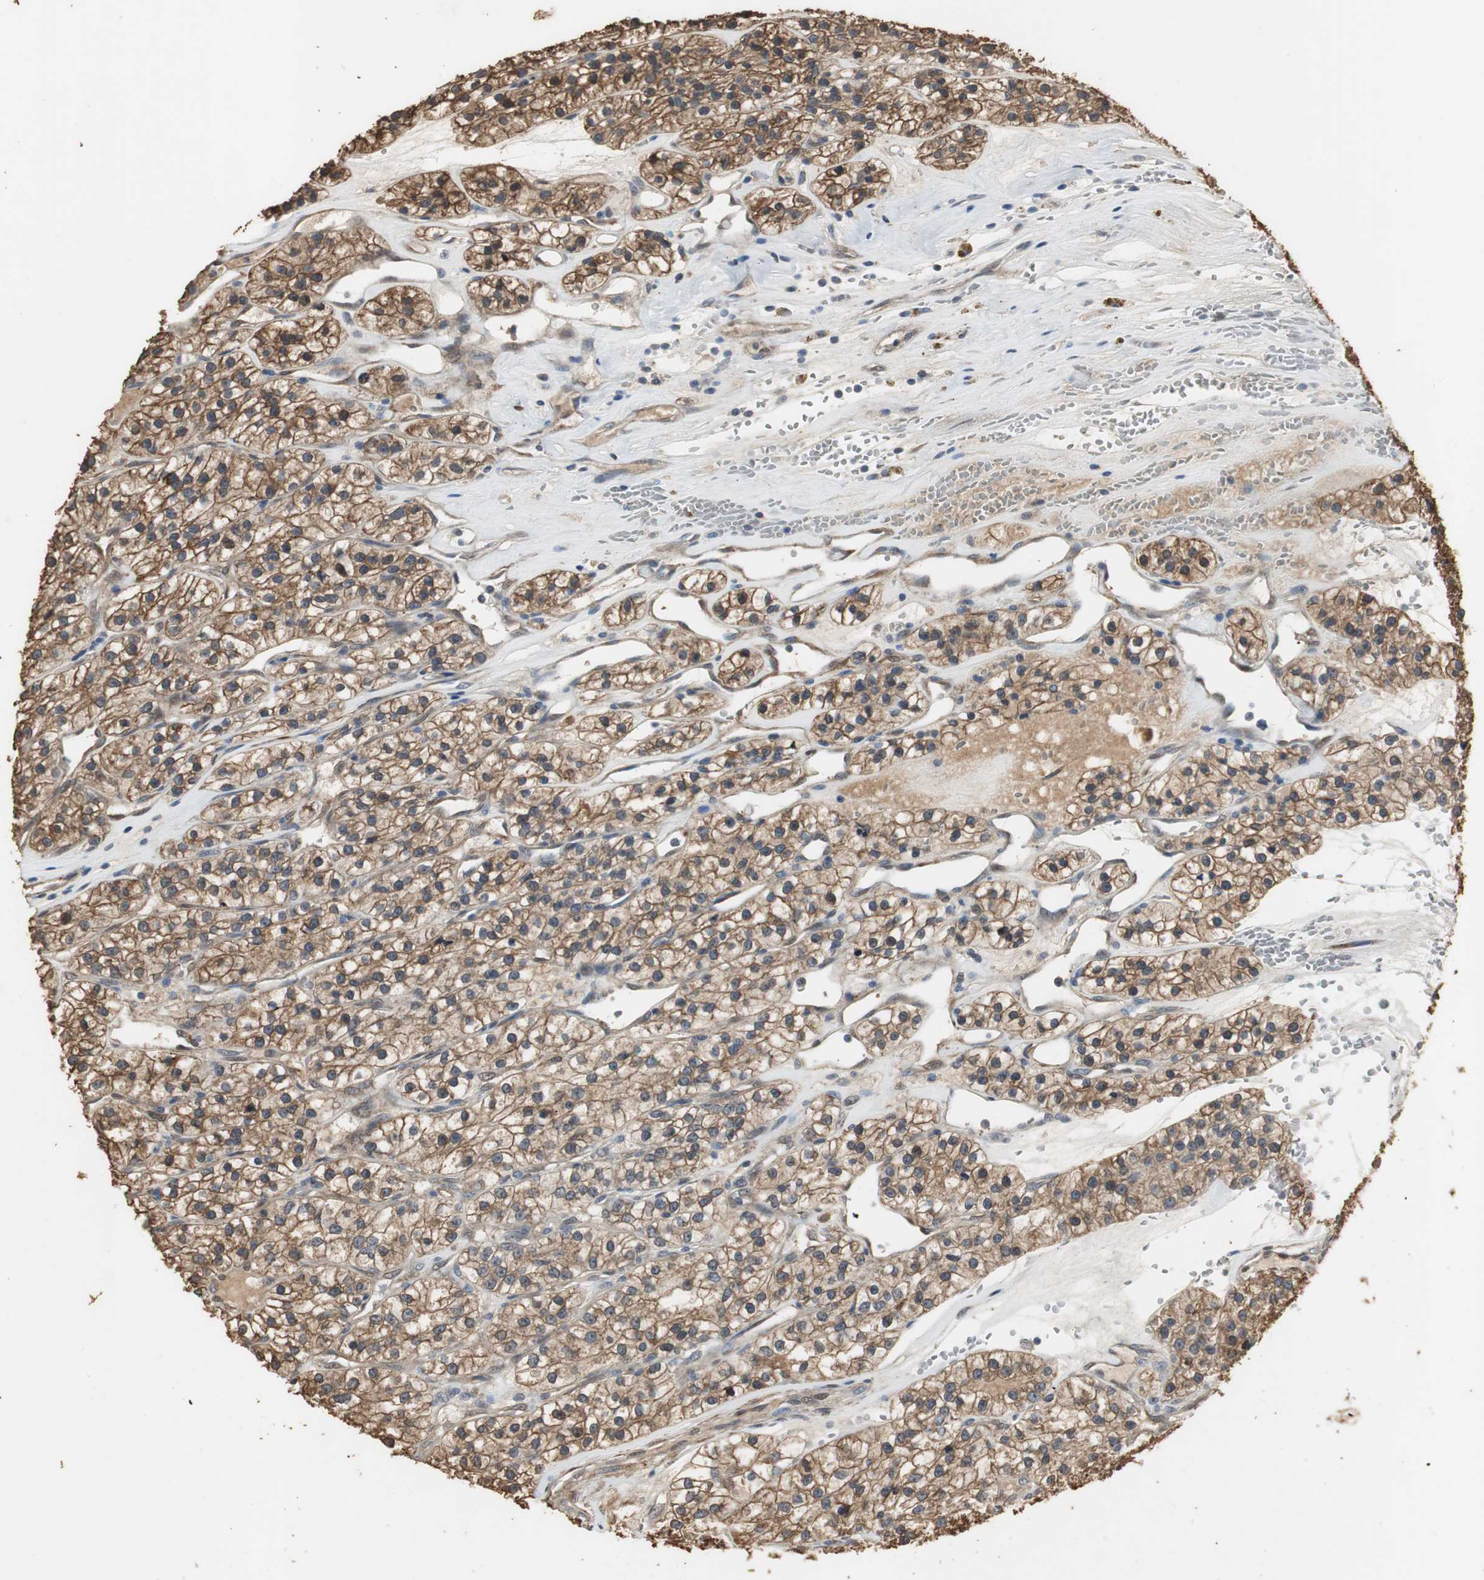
{"staining": {"intensity": "strong", "quantity": ">75%", "location": "cytoplasmic/membranous"}, "tissue": "renal cancer", "cell_type": "Tumor cells", "image_type": "cancer", "snomed": [{"axis": "morphology", "description": "Adenocarcinoma, NOS"}, {"axis": "topography", "description": "Kidney"}], "caption": "Protein expression analysis of human renal adenocarcinoma reveals strong cytoplasmic/membranous expression in about >75% of tumor cells.", "gene": "JTB", "patient": {"sex": "female", "age": 57}}